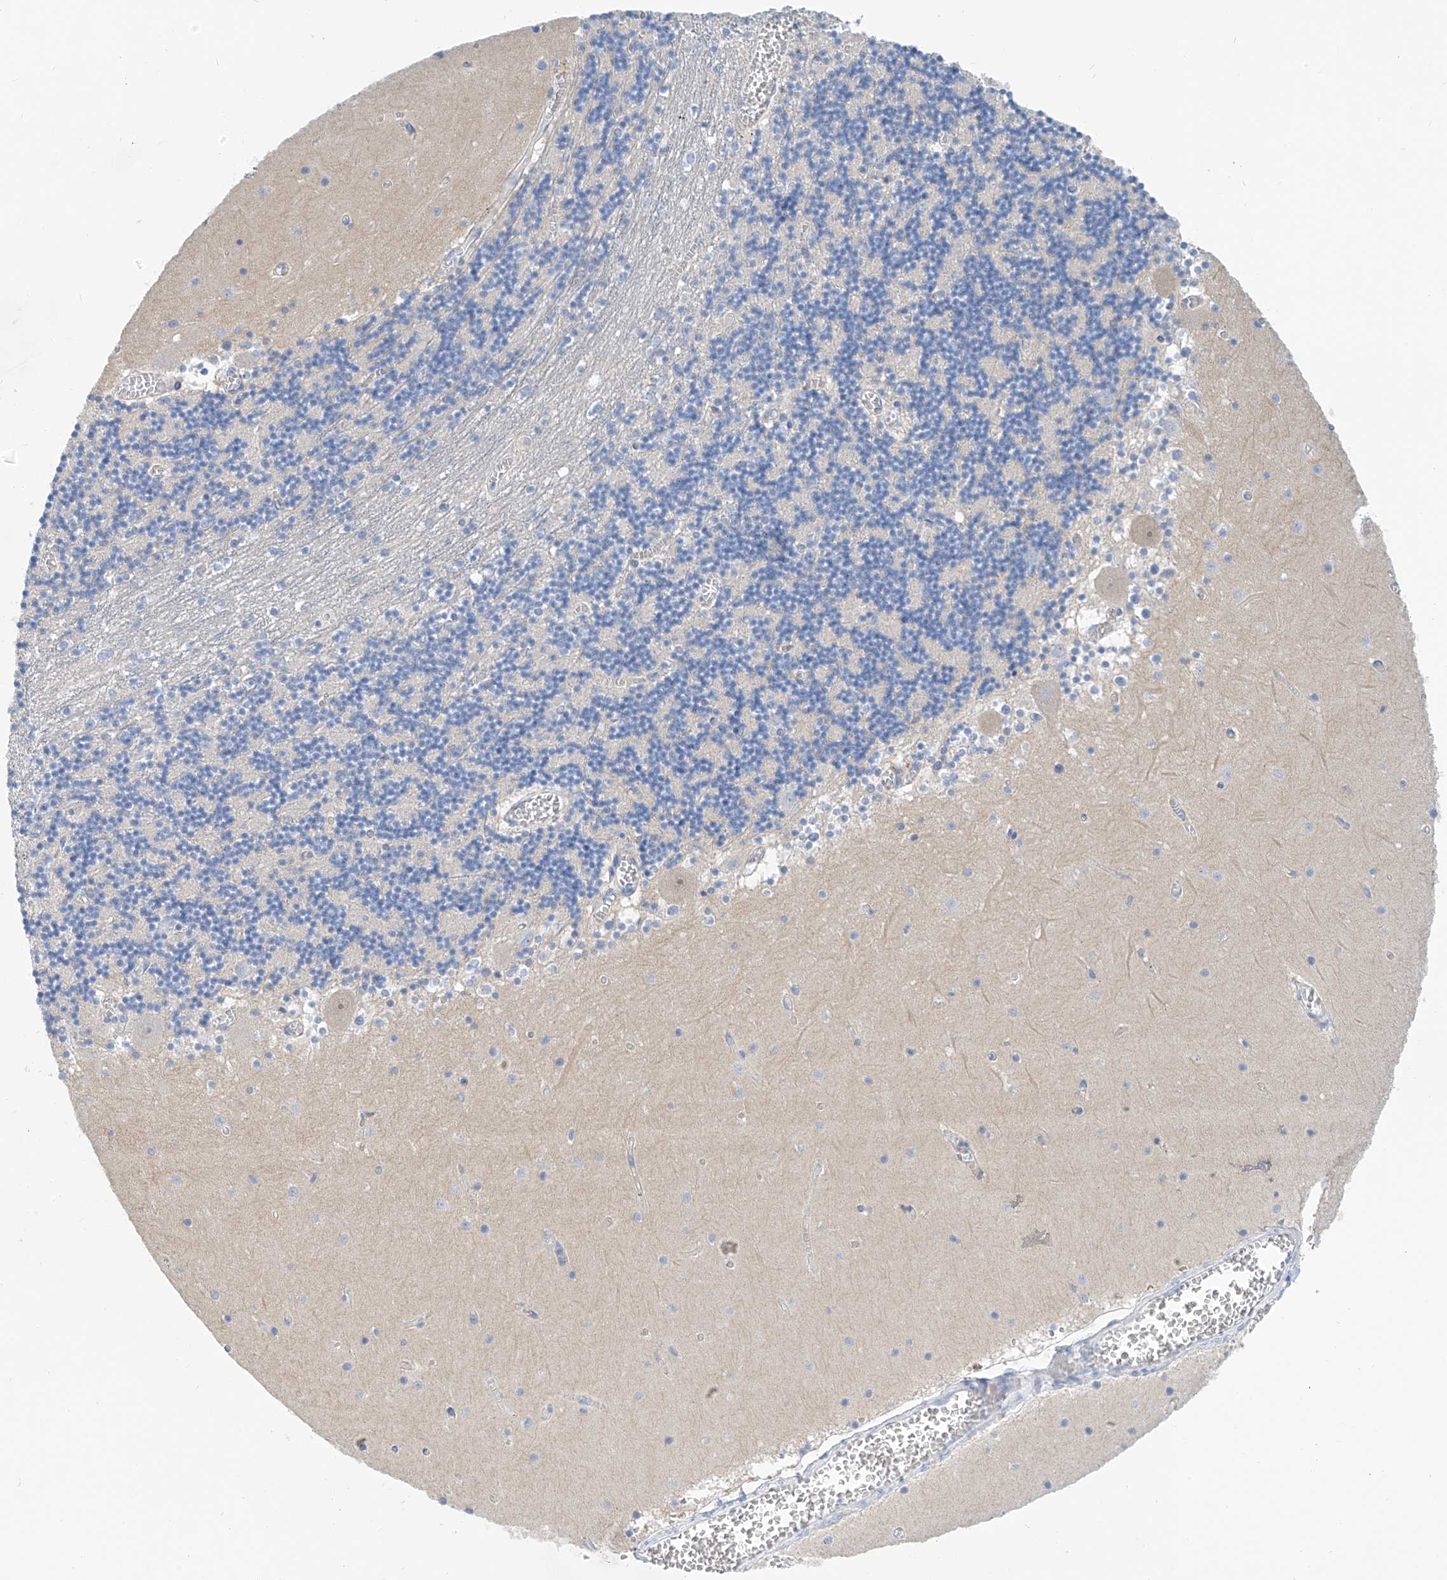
{"staining": {"intensity": "negative", "quantity": "none", "location": "none"}, "tissue": "cerebellum", "cell_type": "Cells in granular layer", "image_type": "normal", "snomed": [{"axis": "morphology", "description": "Normal tissue, NOS"}, {"axis": "topography", "description": "Cerebellum"}], "caption": "IHC micrograph of benign cerebellum: human cerebellum stained with DAB (3,3'-diaminobenzidine) exhibits no significant protein staining in cells in granular layer.", "gene": "PIK3C2B", "patient": {"sex": "female", "age": 28}}